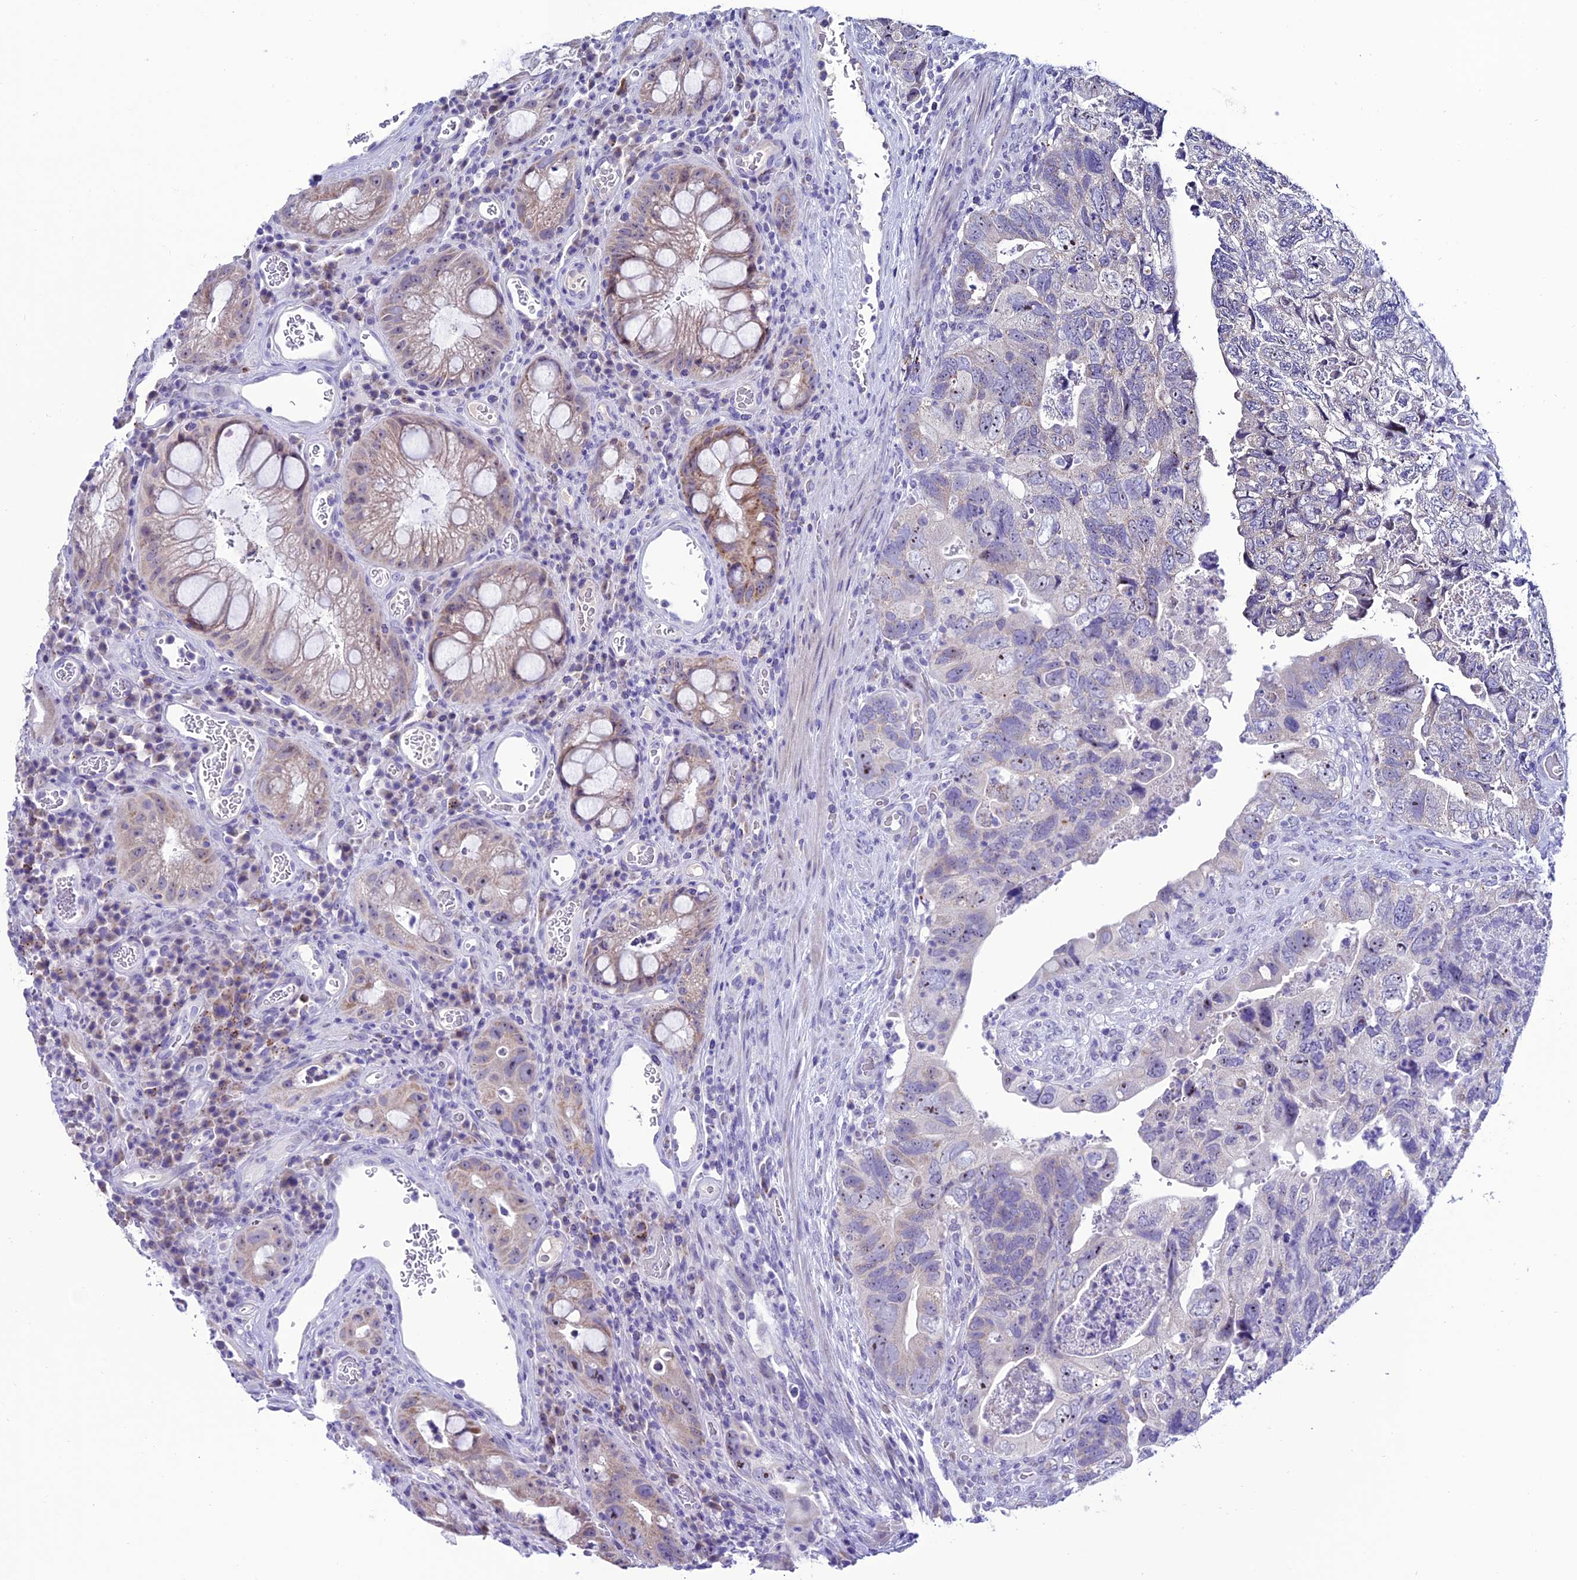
{"staining": {"intensity": "weak", "quantity": "<25%", "location": "cytoplasmic/membranous"}, "tissue": "colorectal cancer", "cell_type": "Tumor cells", "image_type": "cancer", "snomed": [{"axis": "morphology", "description": "Adenocarcinoma, NOS"}, {"axis": "topography", "description": "Rectum"}], "caption": "High magnification brightfield microscopy of colorectal cancer stained with DAB (3,3'-diaminobenzidine) (brown) and counterstained with hematoxylin (blue): tumor cells show no significant staining.", "gene": "SLC10A1", "patient": {"sex": "male", "age": 63}}